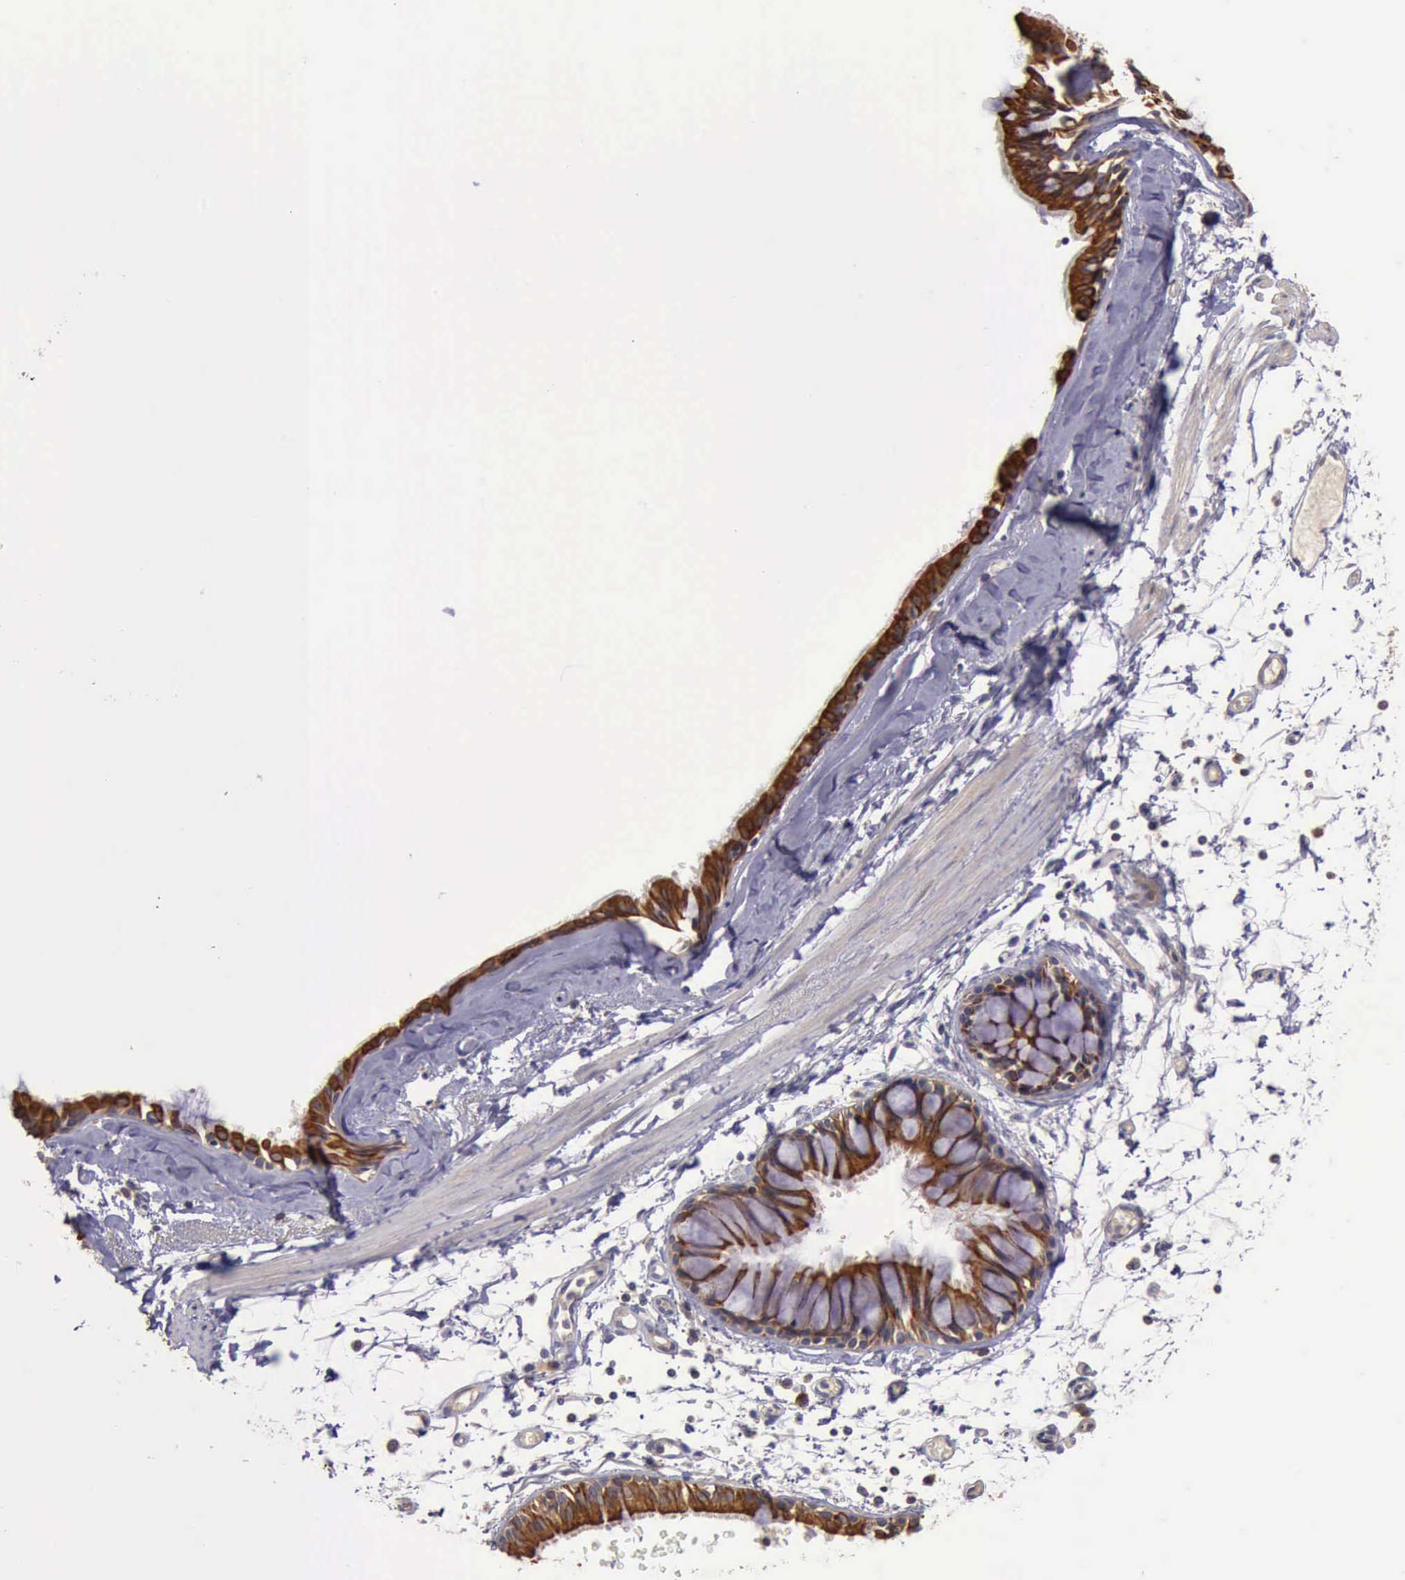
{"staining": {"intensity": "moderate", "quantity": ">75%", "location": "cytoplasmic/membranous"}, "tissue": "bronchus", "cell_type": "Respiratory epithelial cells", "image_type": "normal", "snomed": [{"axis": "morphology", "description": "Normal tissue, NOS"}, {"axis": "topography", "description": "Bronchus"}, {"axis": "topography", "description": "Lung"}], "caption": "The image shows immunohistochemical staining of normal bronchus. There is moderate cytoplasmic/membranous staining is seen in approximately >75% of respiratory epithelial cells. The staining was performed using DAB to visualize the protein expression in brown, while the nuclei were stained in blue with hematoxylin (Magnification: 20x).", "gene": "RAB39B", "patient": {"sex": "female", "age": 56}}